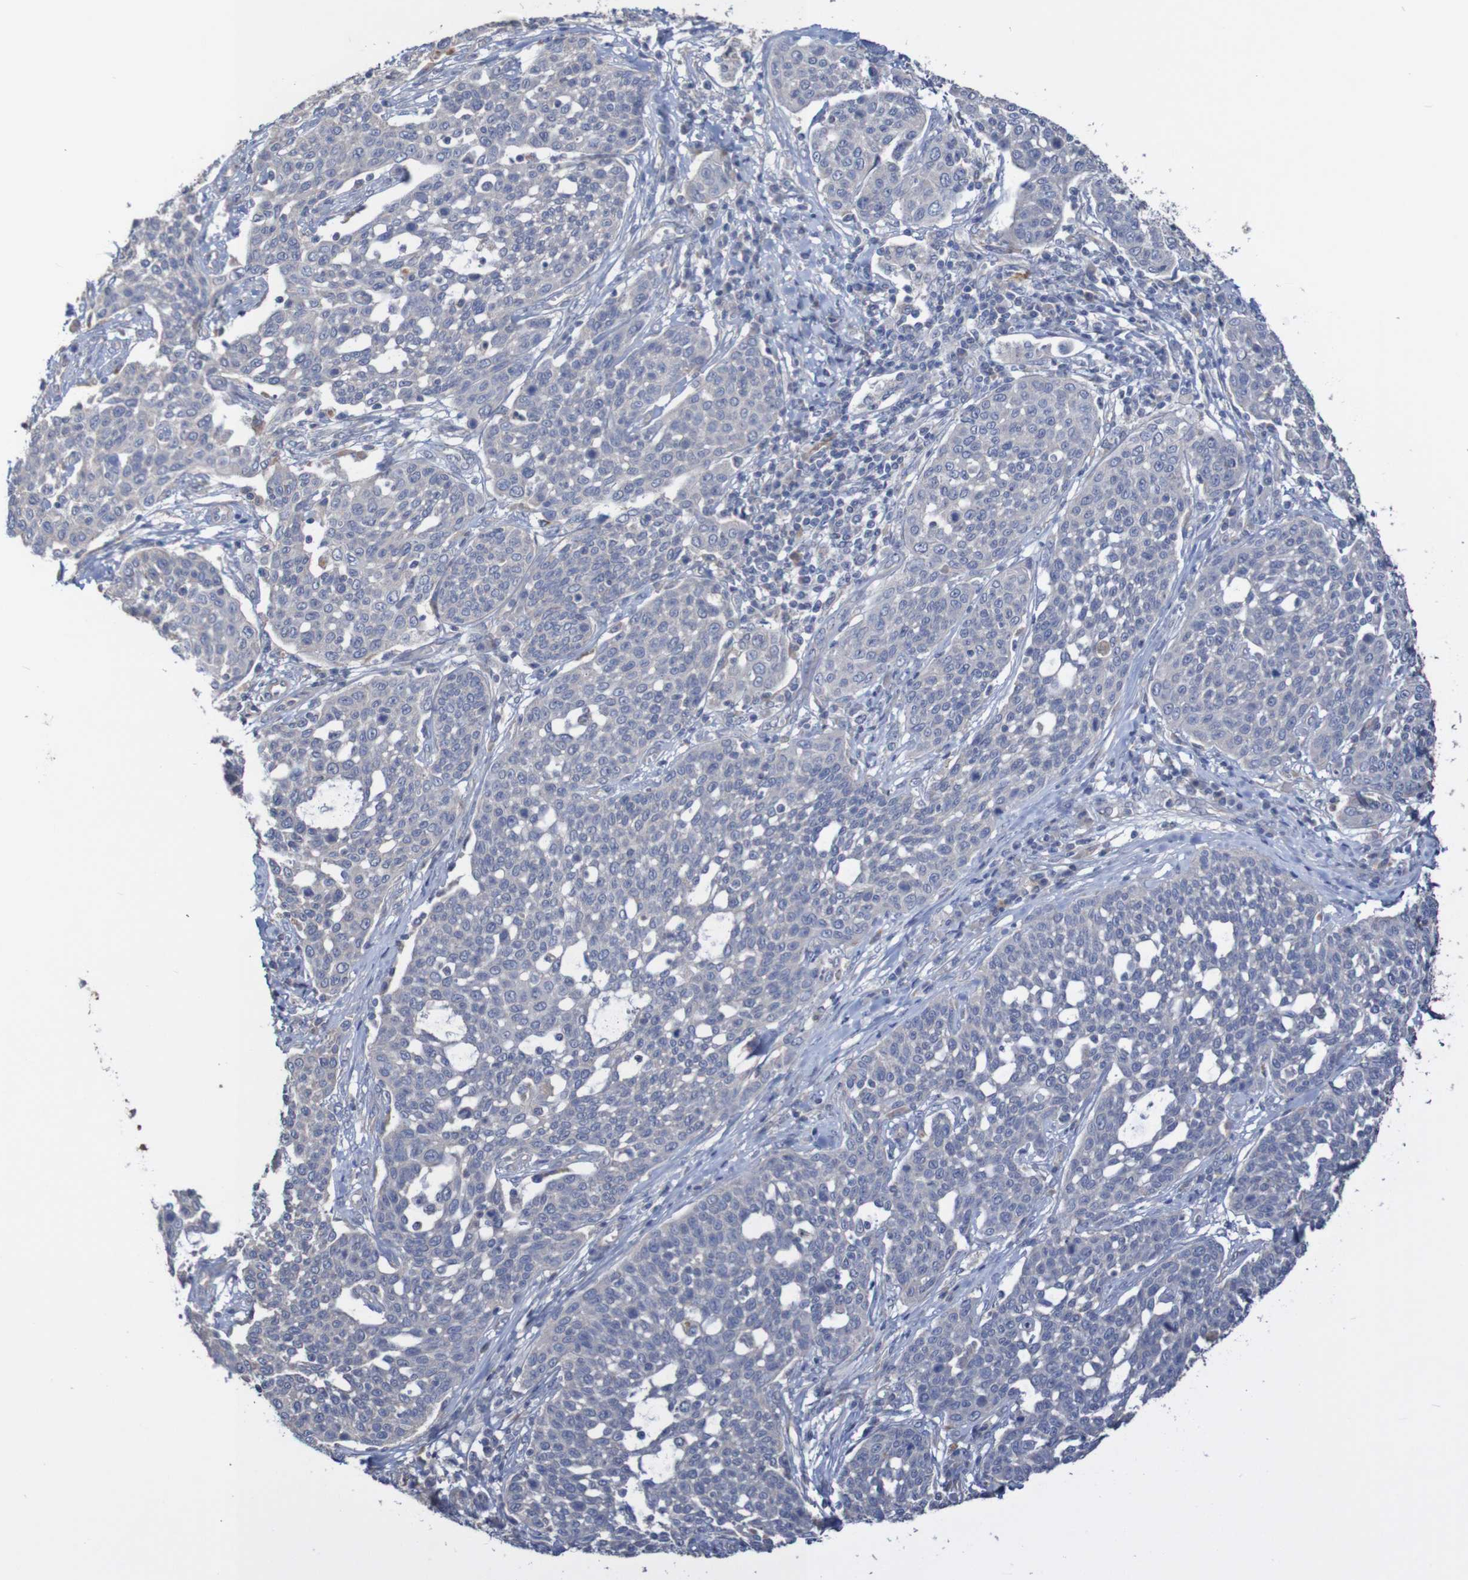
{"staining": {"intensity": "negative", "quantity": "none", "location": "none"}, "tissue": "cervical cancer", "cell_type": "Tumor cells", "image_type": "cancer", "snomed": [{"axis": "morphology", "description": "Squamous cell carcinoma, NOS"}, {"axis": "topography", "description": "Cervix"}], "caption": "IHC micrograph of squamous cell carcinoma (cervical) stained for a protein (brown), which displays no expression in tumor cells.", "gene": "PHYH", "patient": {"sex": "female", "age": 34}}